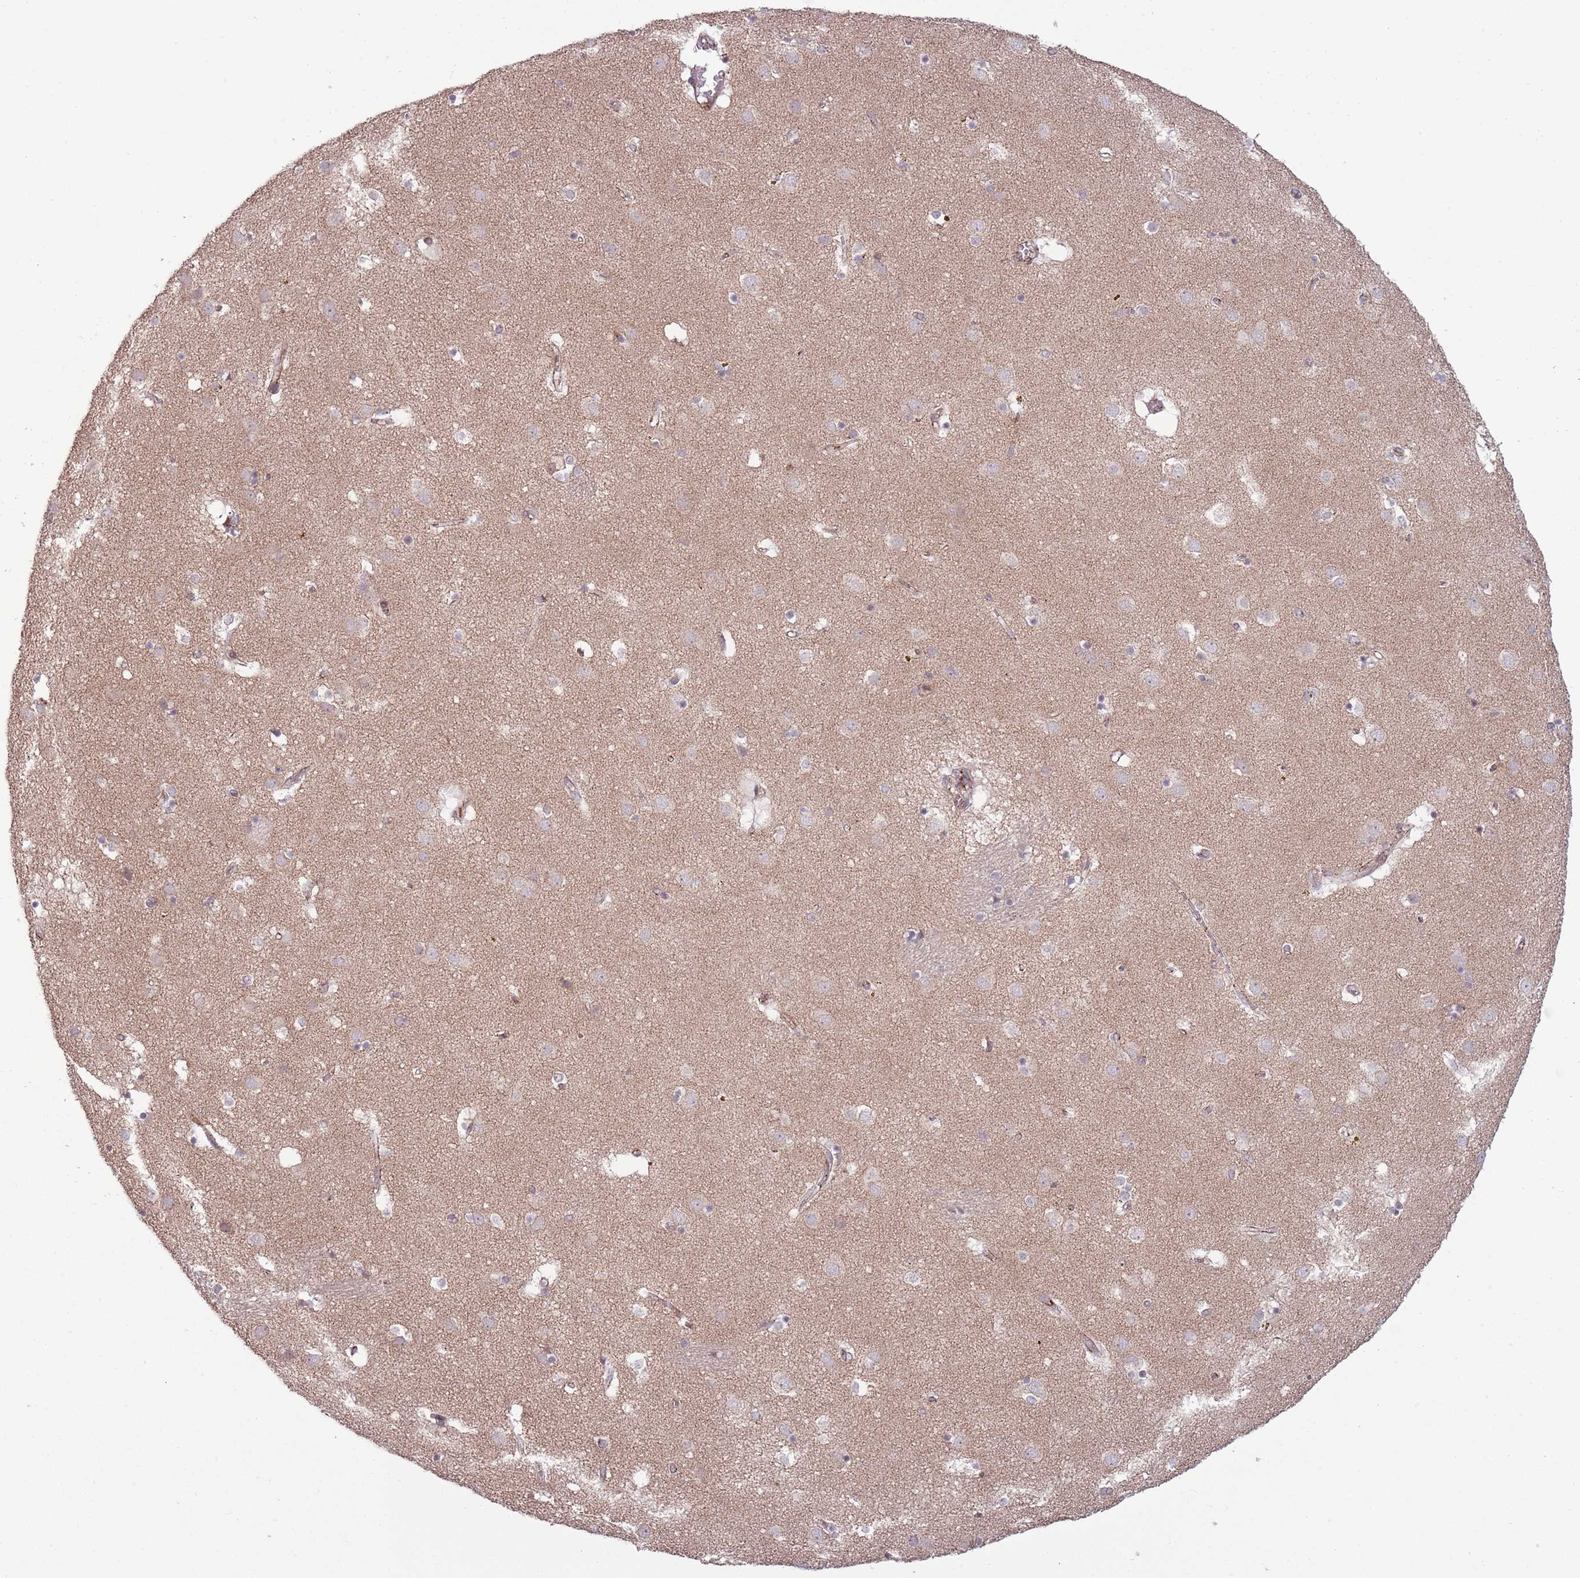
{"staining": {"intensity": "weak", "quantity": "<25%", "location": "nuclear"}, "tissue": "caudate", "cell_type": "Glial cells", "image_type": "normal", "snomed": [{"axis": "morphology", "description": "Normal tissue, NOS"}, {"axis": "topography", "description": "Lateral ventricle wall"}], "caption": "Immunohistochemistry (IHC) histopathology image of normal caudate stained for a protein (brown), which reveals no positivity in glial cells. Nuclei are stained in blue.", "gene": "DPP10", "patient": {"sex": "male", "age": 70}}